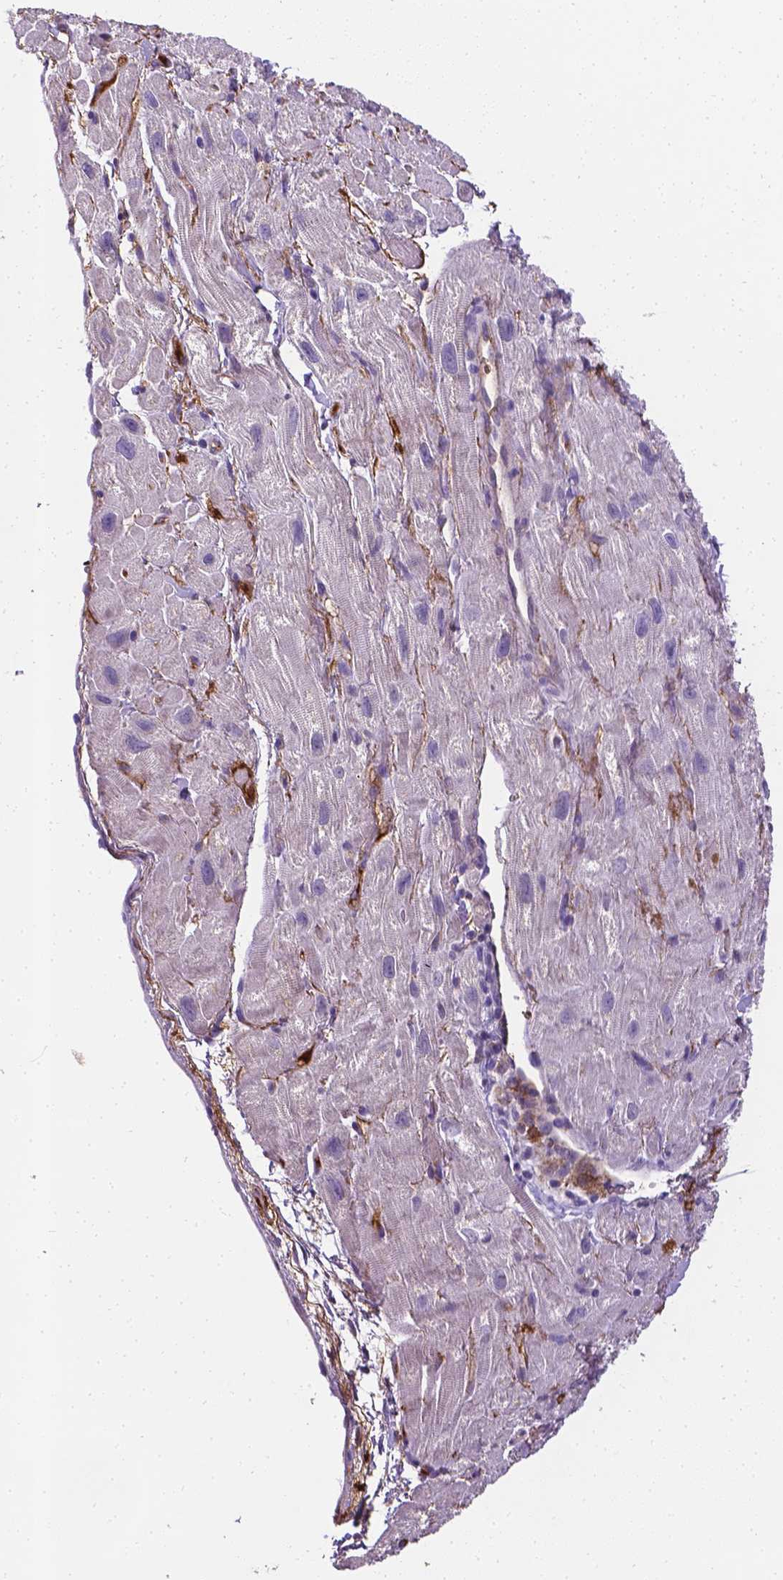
{"staining": {"intensity": "negative", "quantity": "none", "location": "none"}, "tissue": "heart muscle", "cell_type": "Cardiomyocytes", "image_type": "normal", "snomed": [{"axis": "morphology", "description": "Normal tissue, NOS"}, {"axis": "topography", "description": "Heart"}], "caption": "This is an immunohistochemistry (IHC) micrograph of benign heart muscle. There is no positivity in cardiomyocytes.", "gene": "APOE", "patient": {"sex": "female", "age": 62}}